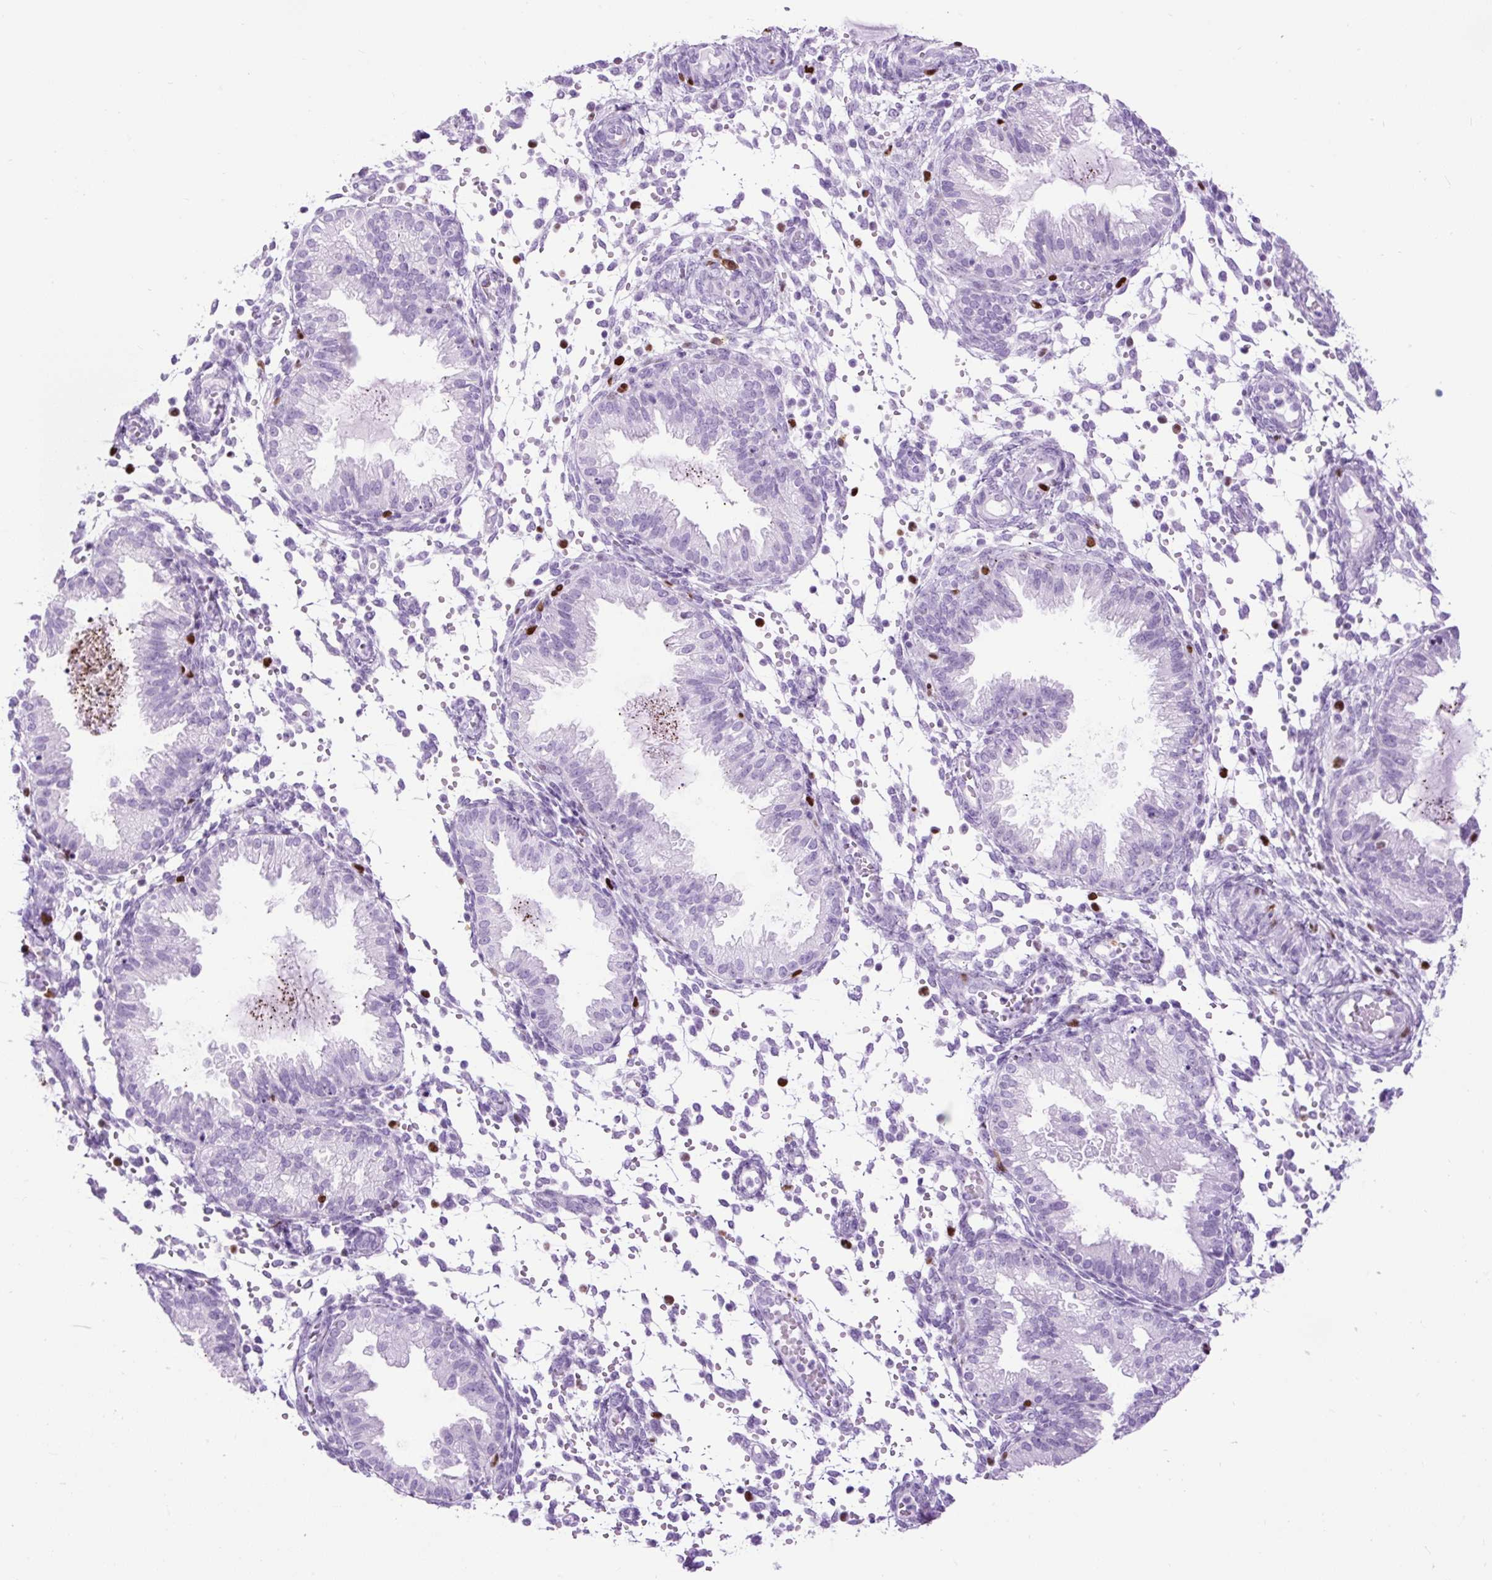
{"staining": {"intensity": "negative", "quantity": "none", "location": "none"}, "tissue": "endometrium", "cell_type": "Cells in endometrial stroma", "image_type": "normal", "snomed": [{"axis": "morphology", "description": "Normal tissue, NOS"}, {"axis": "topography", "description": "Endometrium"}], "caption": "A photomicrograph of human endometrium is negative for staining in cells in endometrial stroma. (Brightfield microscopy of DAB immunohistochemistry at high magnification).", "gene": "RACGAP1", "patient": {"sex": "female", "age": 33}}